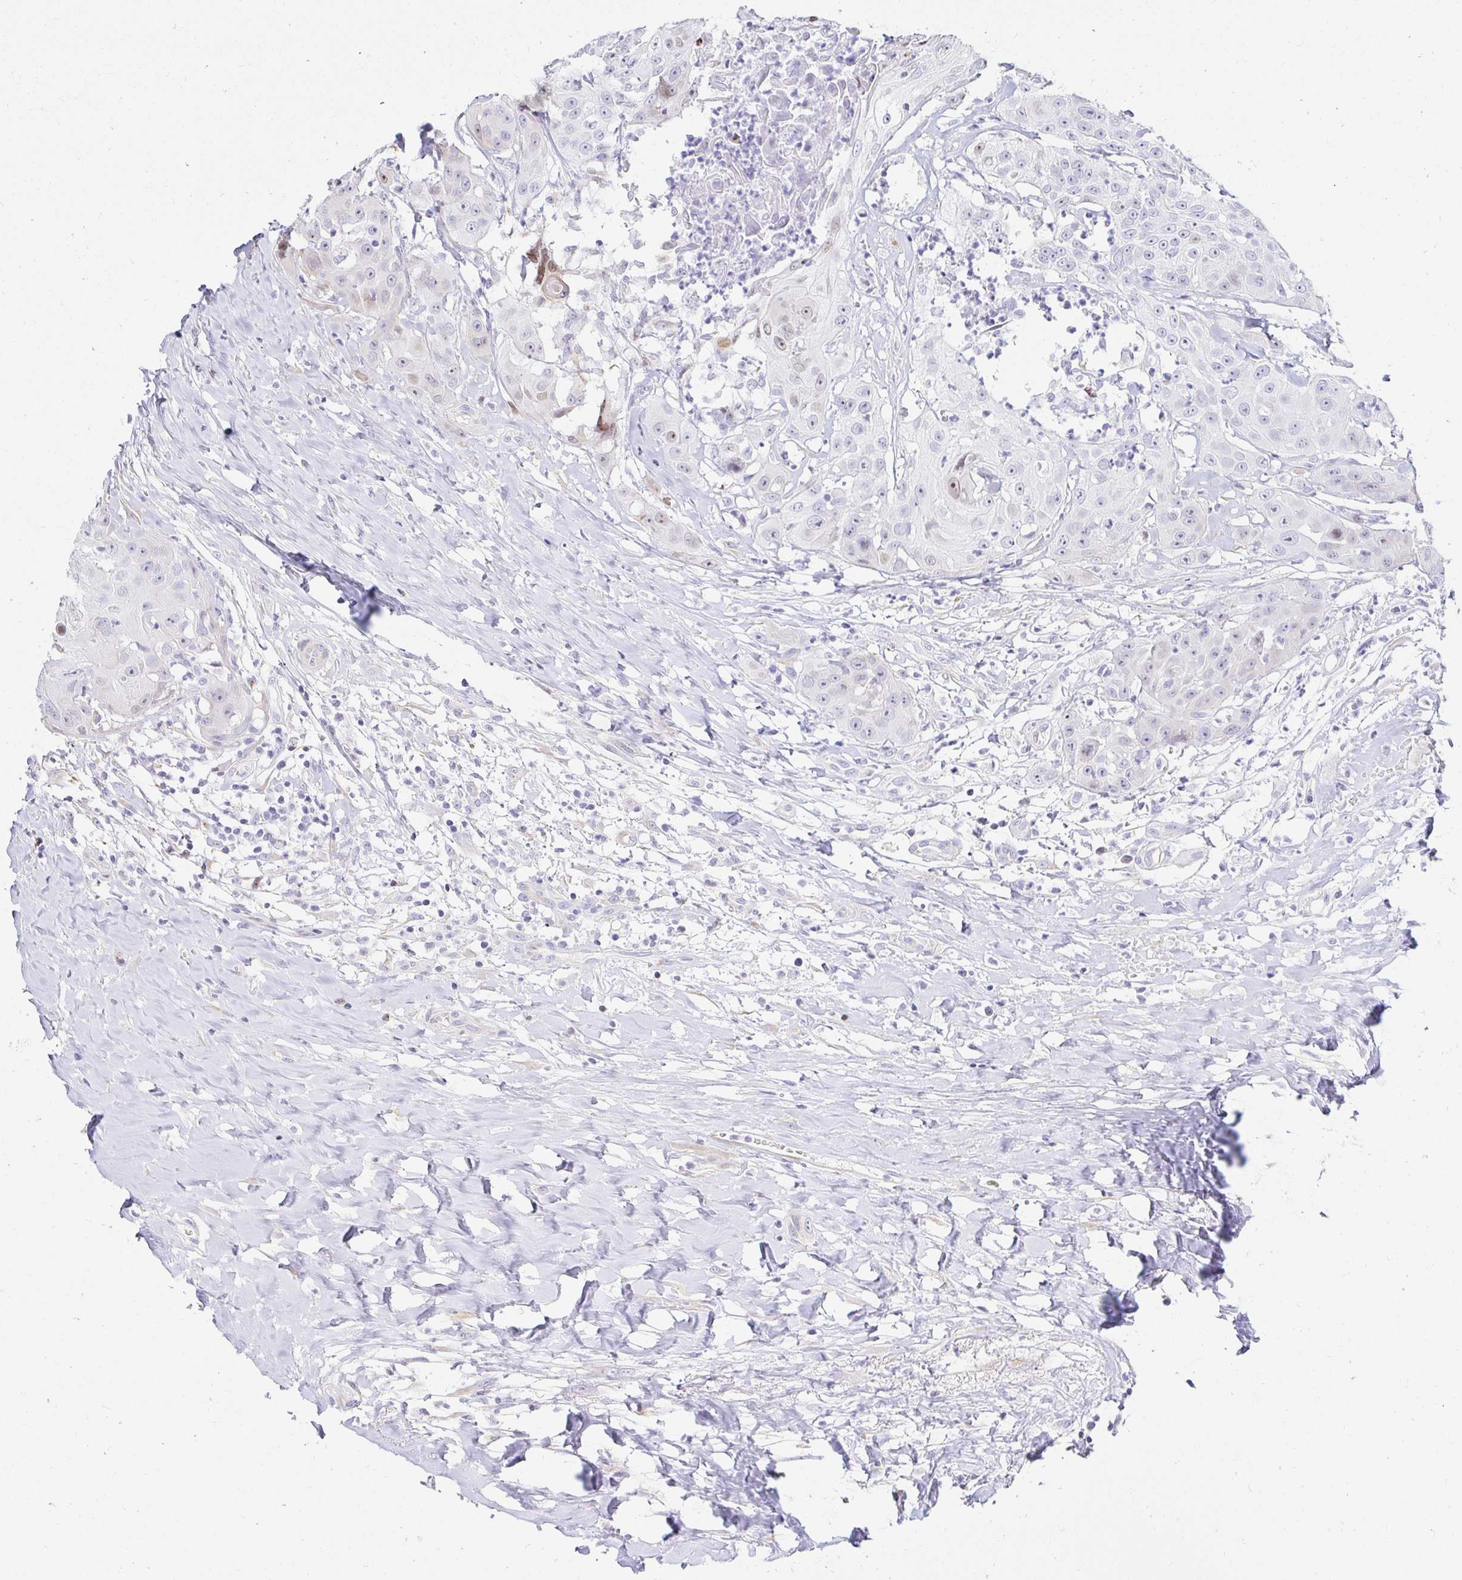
{"staining": {"intensity": "negative", "quantity": "none", "location": "none"}, "tissue": "head and neck cancer", "cell_type": "Tumor cells", "image_type": "cancer", "snomed": [{"axis": "morphology", "description": "Squamous cell carcinoma, NOS"}, {"axis": "topography", "description": "Head-Neck"}], "caption": "A high-resolution image shows IHC staining of head and neck cancer (squamous cell carcinoma), which reveals no significant positivity in tumor cells.", "gene": "CAPSL", "patient": {"sex": "male", "age": 83}}